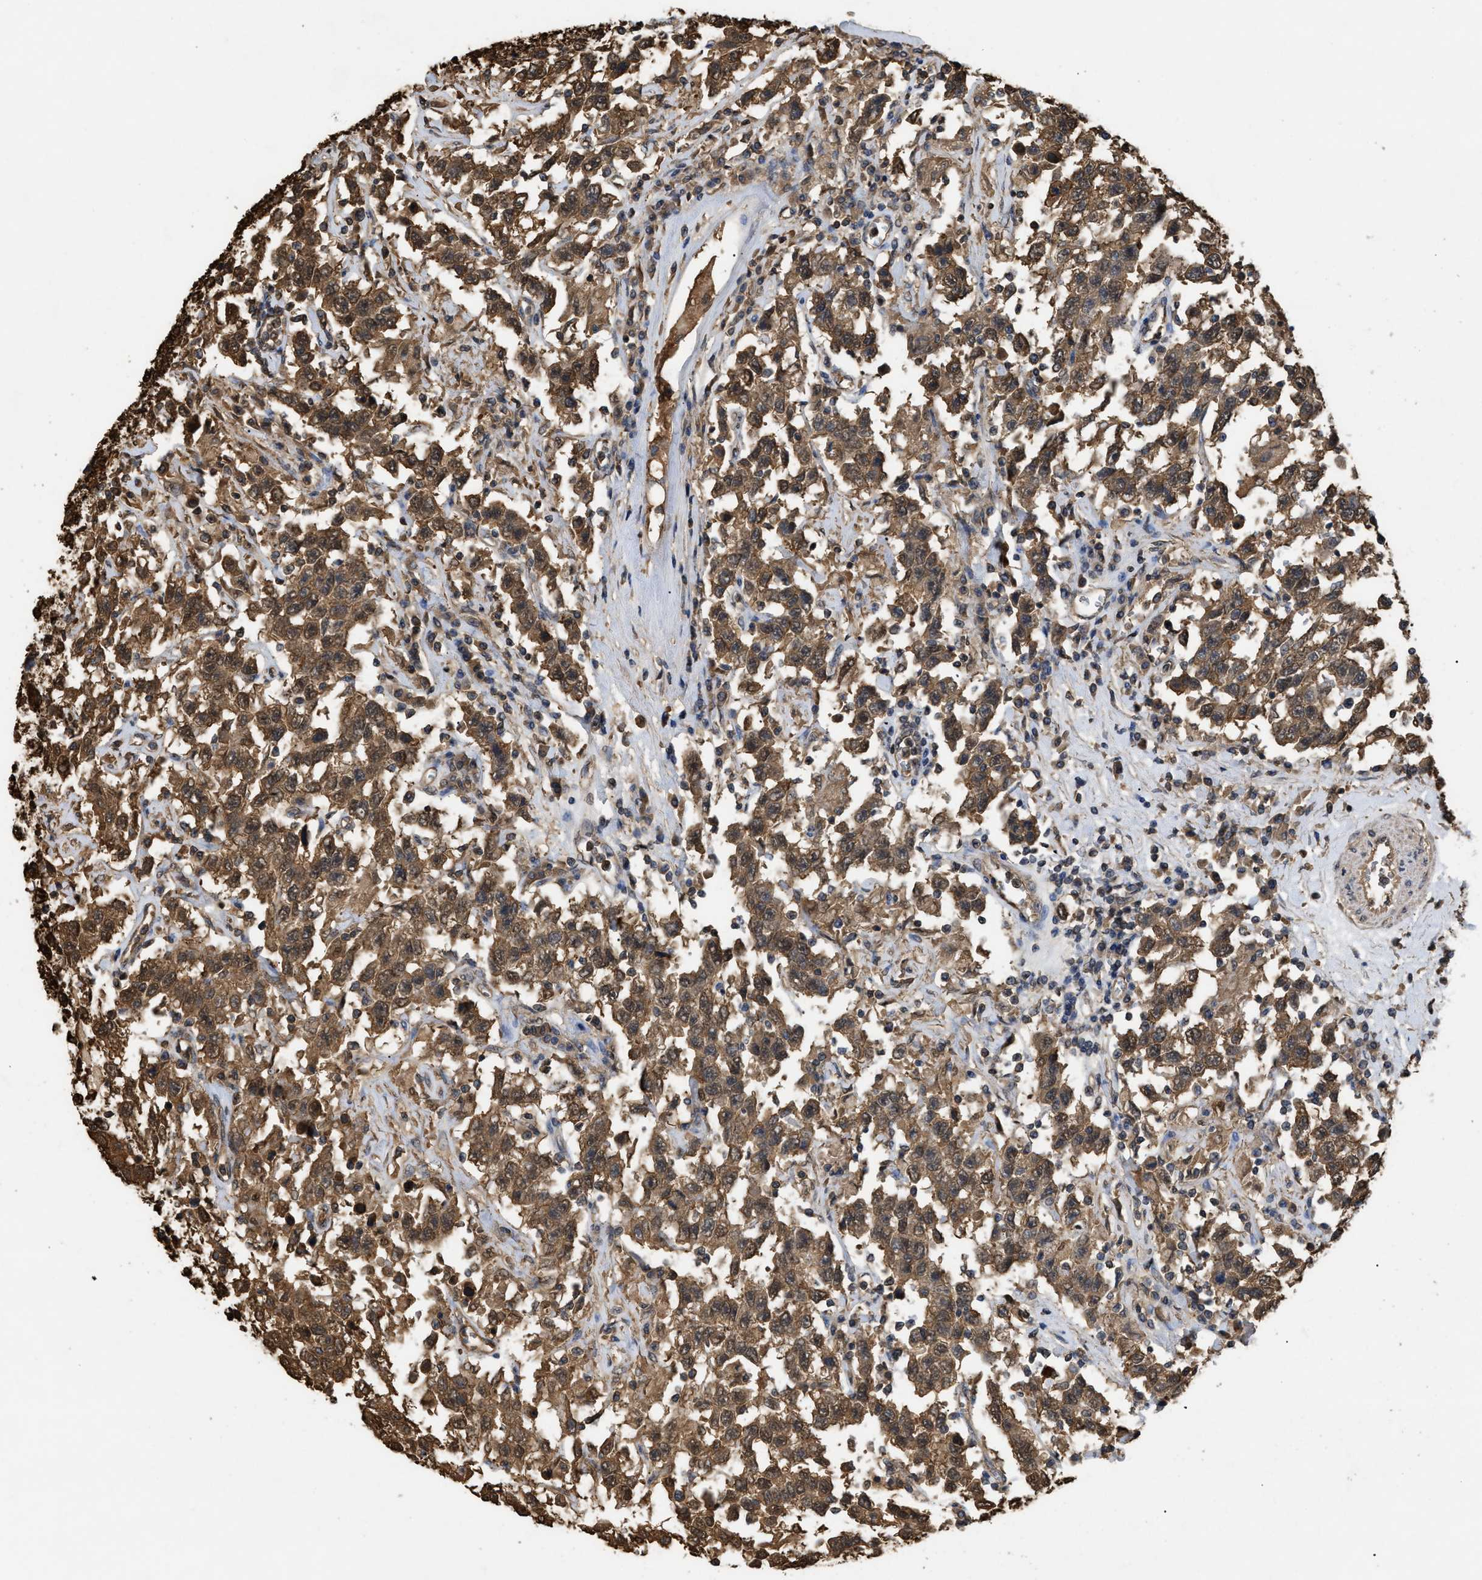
{"staining": {"intensity": "moderate", "quantity": ">75%", "location": "cytoplasmic/membranous"}, "tissue": "testis cancer", "cell_type": "Tumor cells", "image_type": "cancer", "snomed": [{"axis": "morphology", "description": "Seminoma, NOS"}, {"axis": "topography", "description": "Testis"}], "caption": "Seminoma (testis) tissue reveals moderate cytoplasmic/membranous expression in approximately >75% of tumor cells", "gene": "CALM1", "patient": {"sex": "male", "age": 41}}